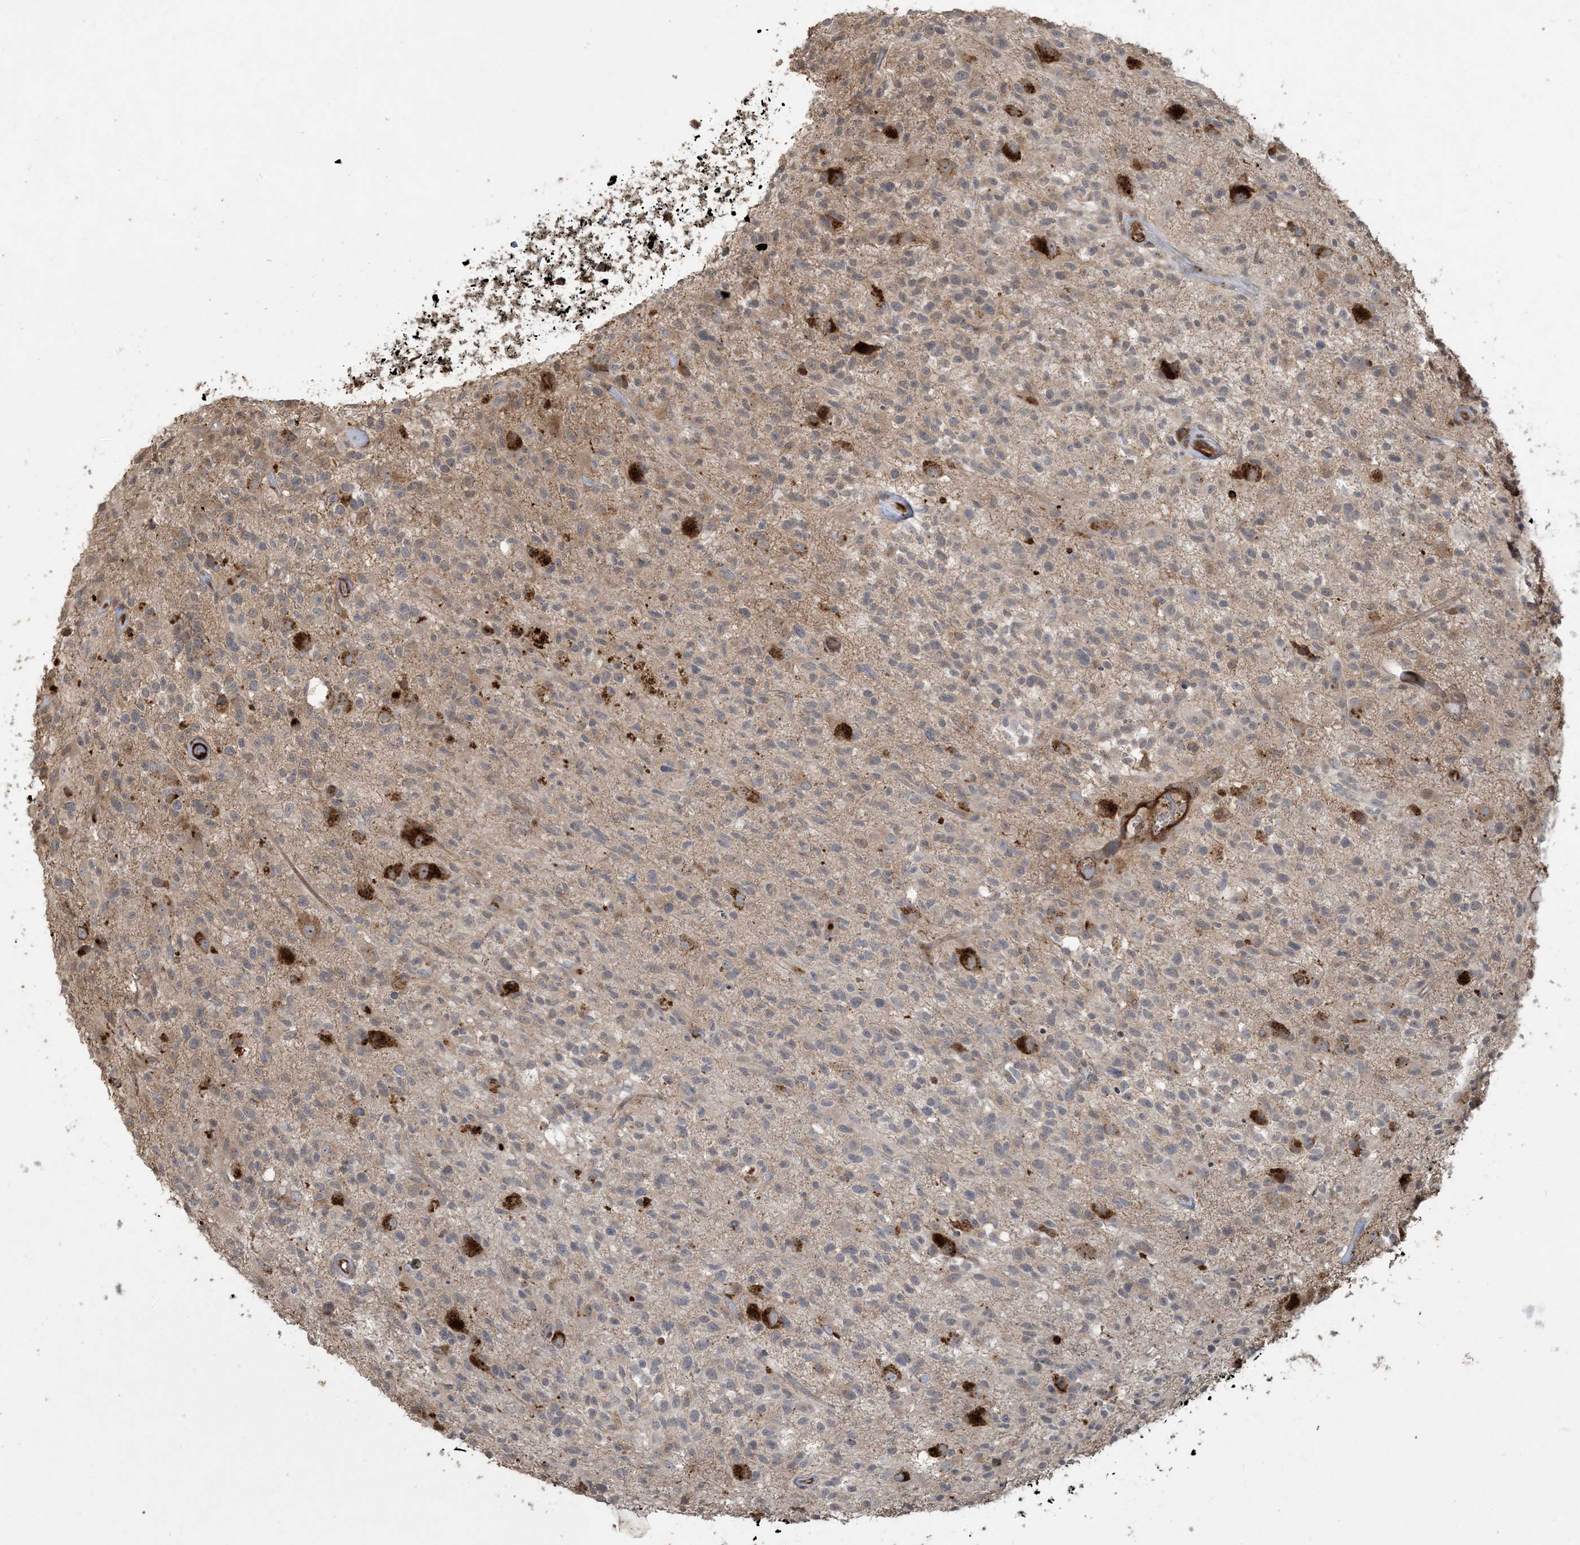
{"staining": {"intensity": "negative", "quantity": "none", "location": "none"}, "tissue": "glioma", "cell_type": "Tumor cells", "image_type": "cancer", "snomed": [{"axis": "morphology", "description": "Glioma, malignant, High grade"}, {"axis": "morphology", "description": "Glioblastoma, NOS"}, {"axis": "topography", "description": "Brain"}], "caption": "Glioblastoma was stained to show a protein in brown. There is no significant expression in tumor cells. The staining was performed using DAB to visualize the protein expression in brown, while the nuclei were stained in blue with hematoxylin (Magnification: 20x).", "gene": "KLHL18", "patient": {"sex": "male", "age": 60}}